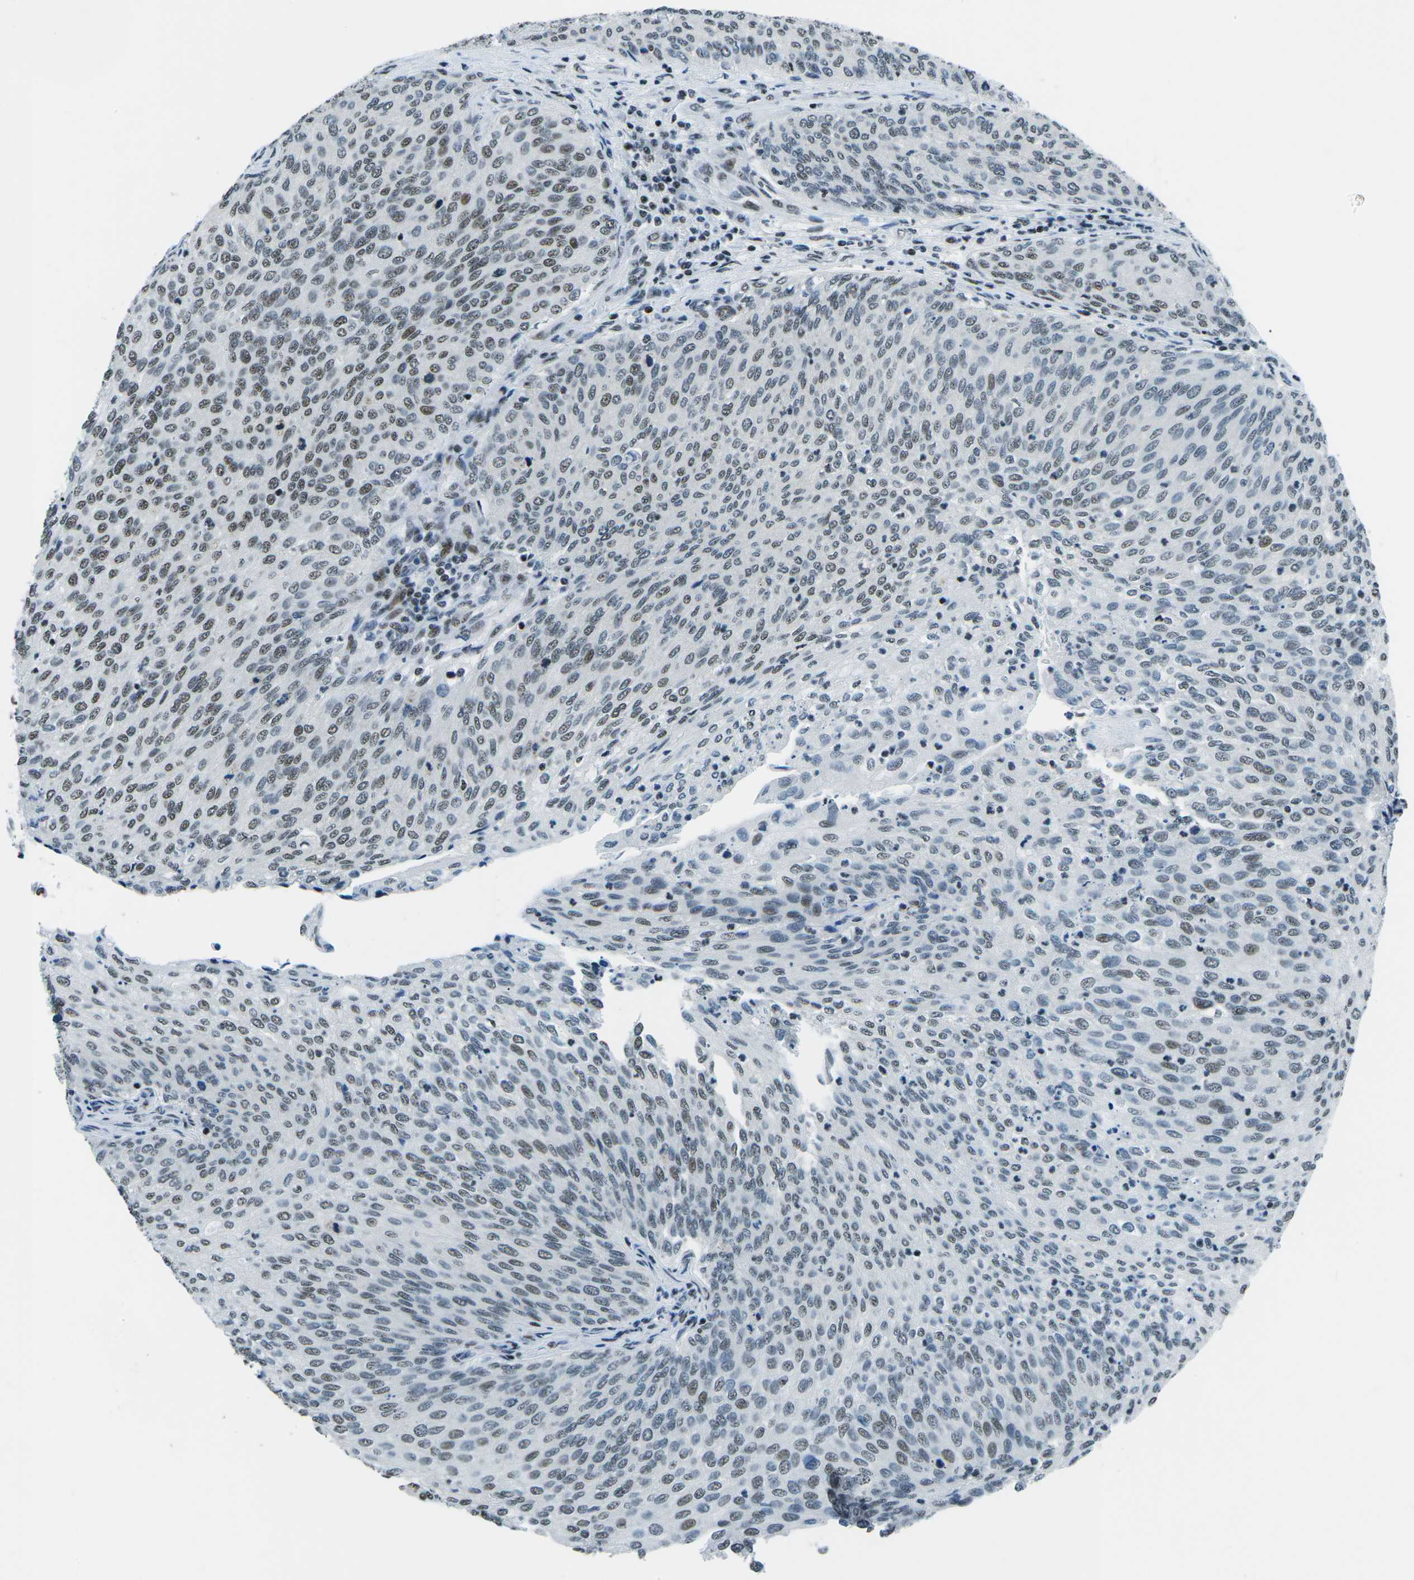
{"staining": {"intensity": "moderate", "quantity": "25%-75%", "location": "nuclear"}, "tissue": "urothelial cancer", "cell_type": "Tumor cells", "image_type": "cancer", "snomed": [{"axis": "morphology", "description": "Urothelial carcinoma, Low grade"}, {"axis": "topography", "description": "Urinary bladder"}], "caption": "Urothelial carcinoma (low-grade) stained for a protein exhibits moderate nuclear positivity in tumor cells.", "gene": "RBL2", "patient": {"sex": "female", "age": 79}}